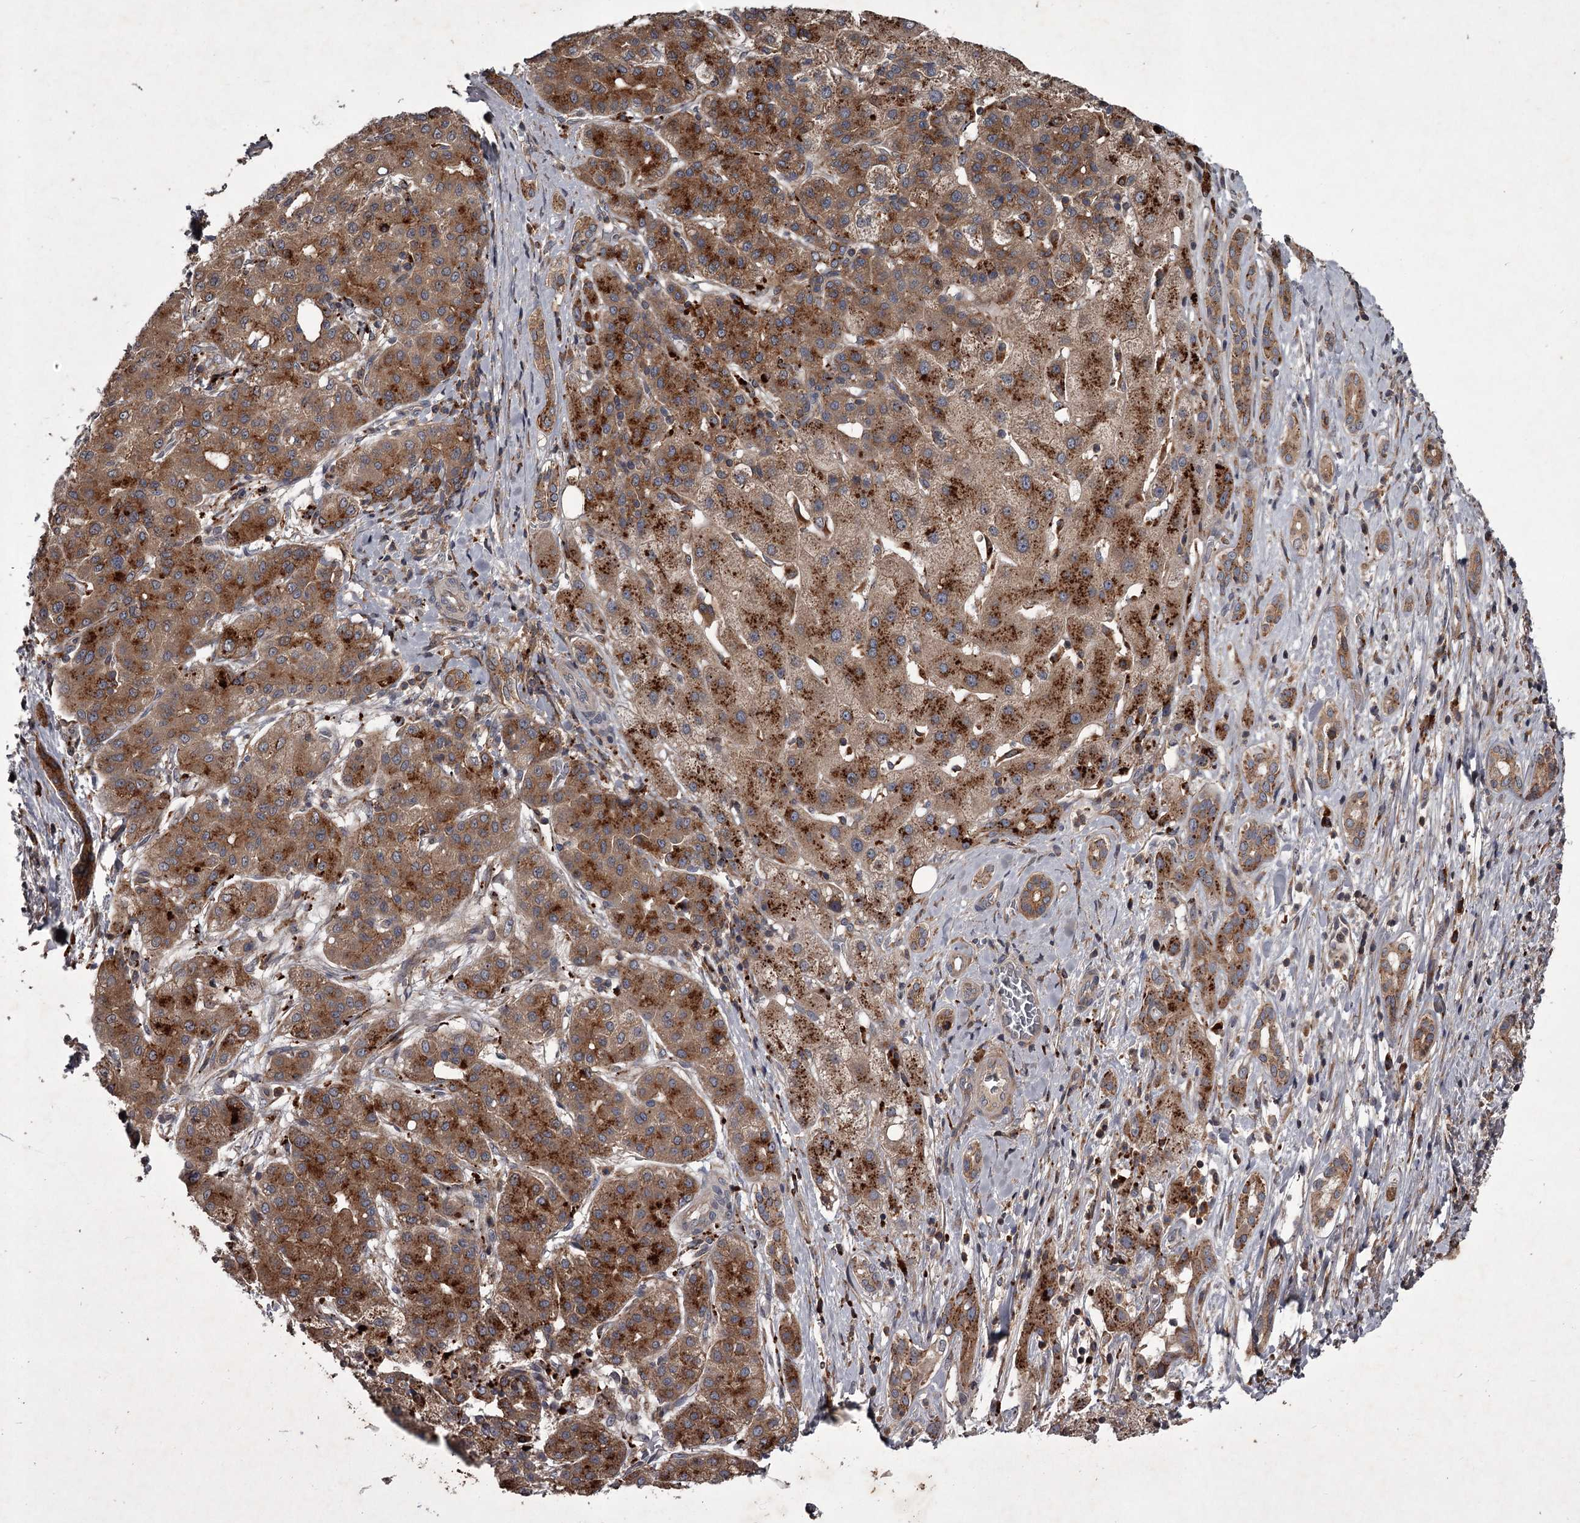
{"staining": {"intensity": "moderate", "quantity": ">75%", "location": "cytoplasmic/membranous"}, "tissue": "liver cancer", "cell_type": "Tumor cells", "image_type": "cancer", "snomed": [{"axis": "morphology", "description": "Carcinoma, Hepatocellular, NOS"}, {"axis": "topography", "description": "Liver"}], "caption": "A high-resolution photomicrograph shows immunohistochemistry (IHC) staining of liver hepatocellular carcinoma, which displays moderate cytoplasmic/membranous positivity in approximately >75% of tumor cells.", "gene": "UNC93B1", "patient": {"sex": "male", "age": 65}}